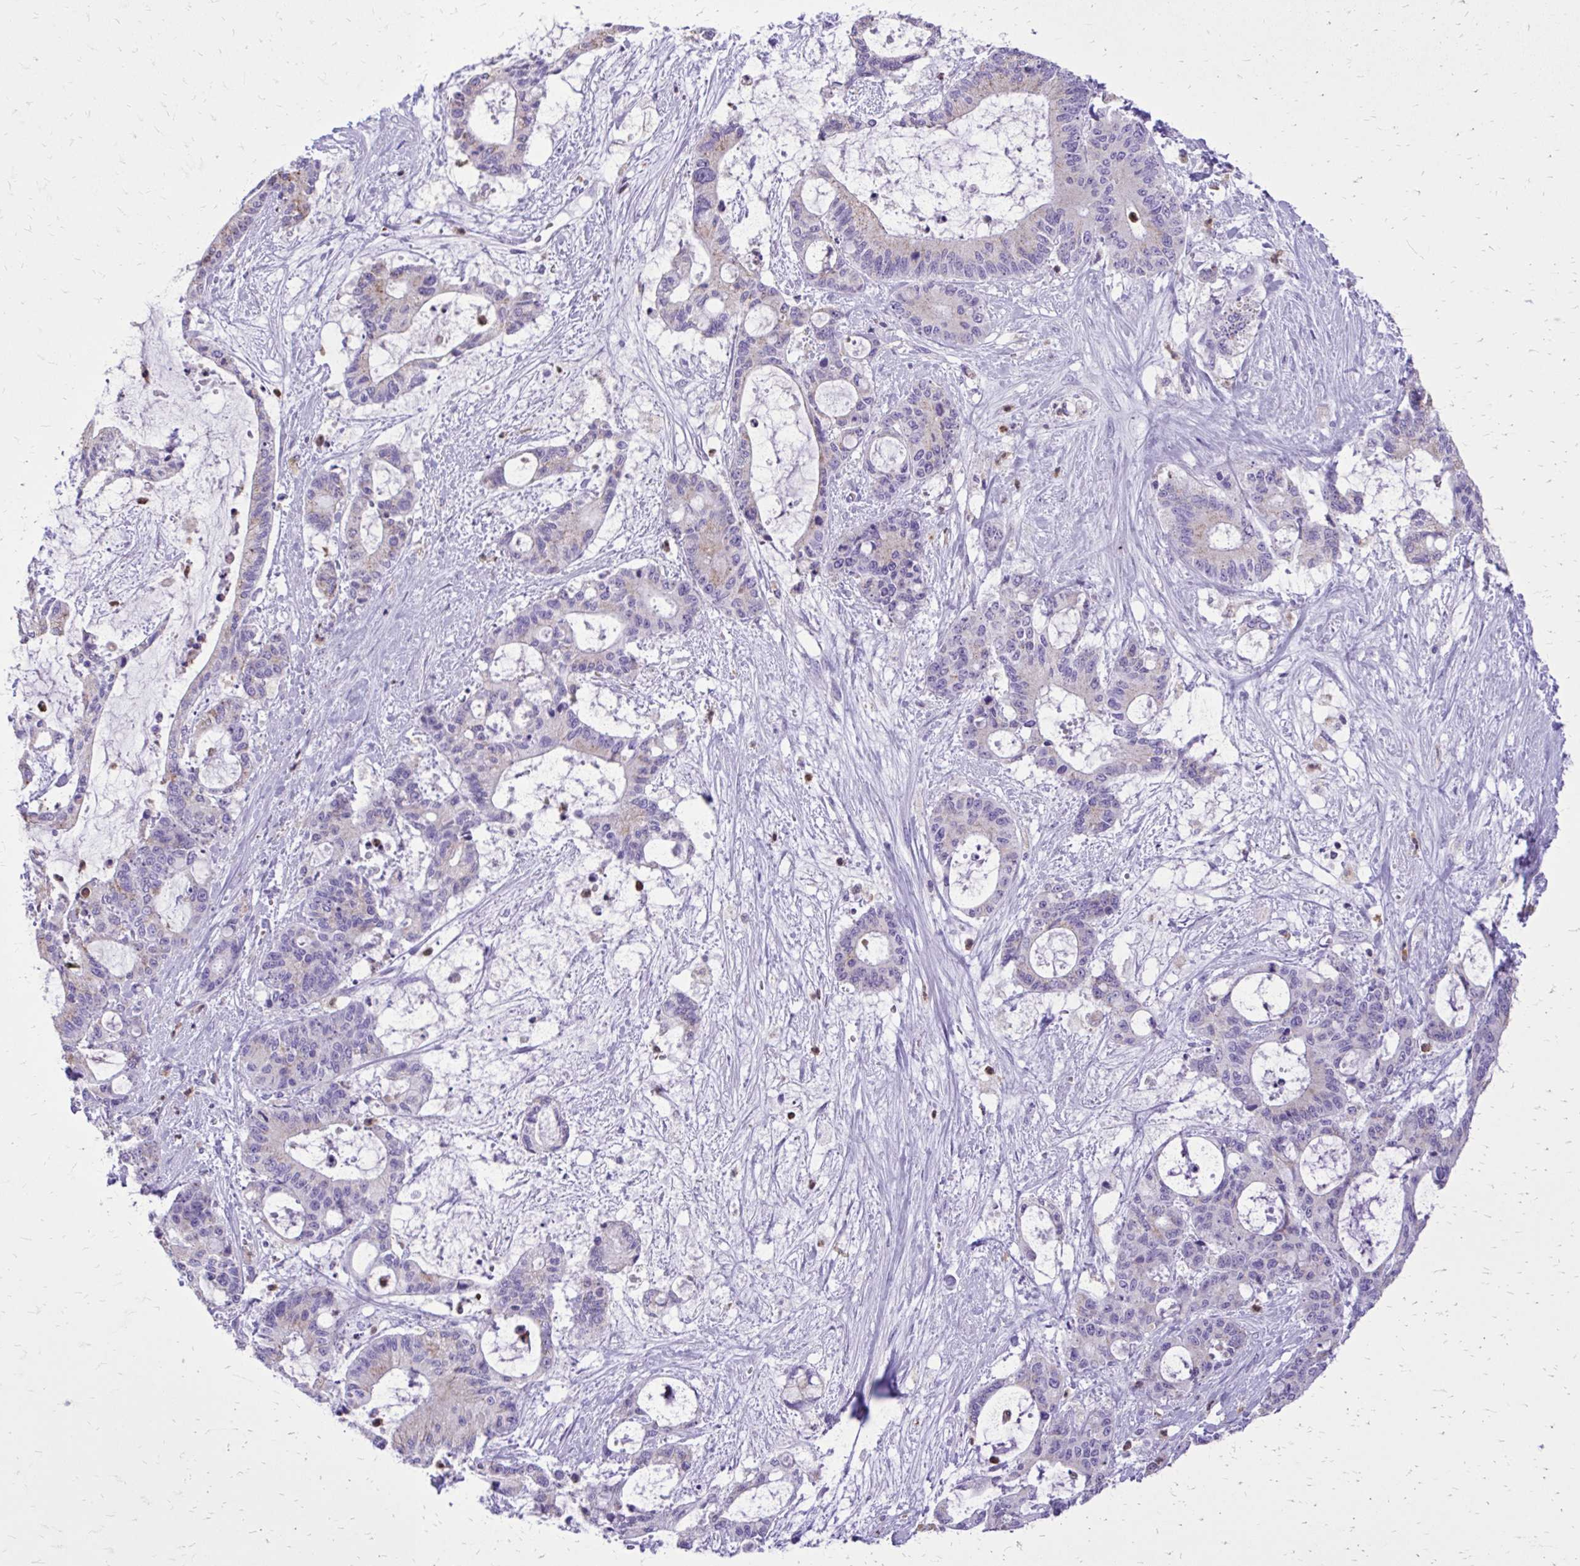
{"staining": {"intensity": "negative", "quantity": "none", "location": "none"}, "tissue": "liver cancer", "cell_type": "Tumor cells", "image_type": "cancer", "snomed": [{"axis": "morphology", "description": "Normal tissue, NOS"}, {"axis": "morphology", "description": "Cholangiocarcinoma"}, {"axis": "topography", "description": "Liver"}, {"axis": "topography", "description": "Peripheral nerve tissue"}], "caption": "DAB (3,3'-diaminobenzidine) immunohistochemical staining of human liver cholangiocarcinoma reveals no significant staining in tumor cells.", "gene": "CAT", "patient": {"sex": "female", "age": 73}}